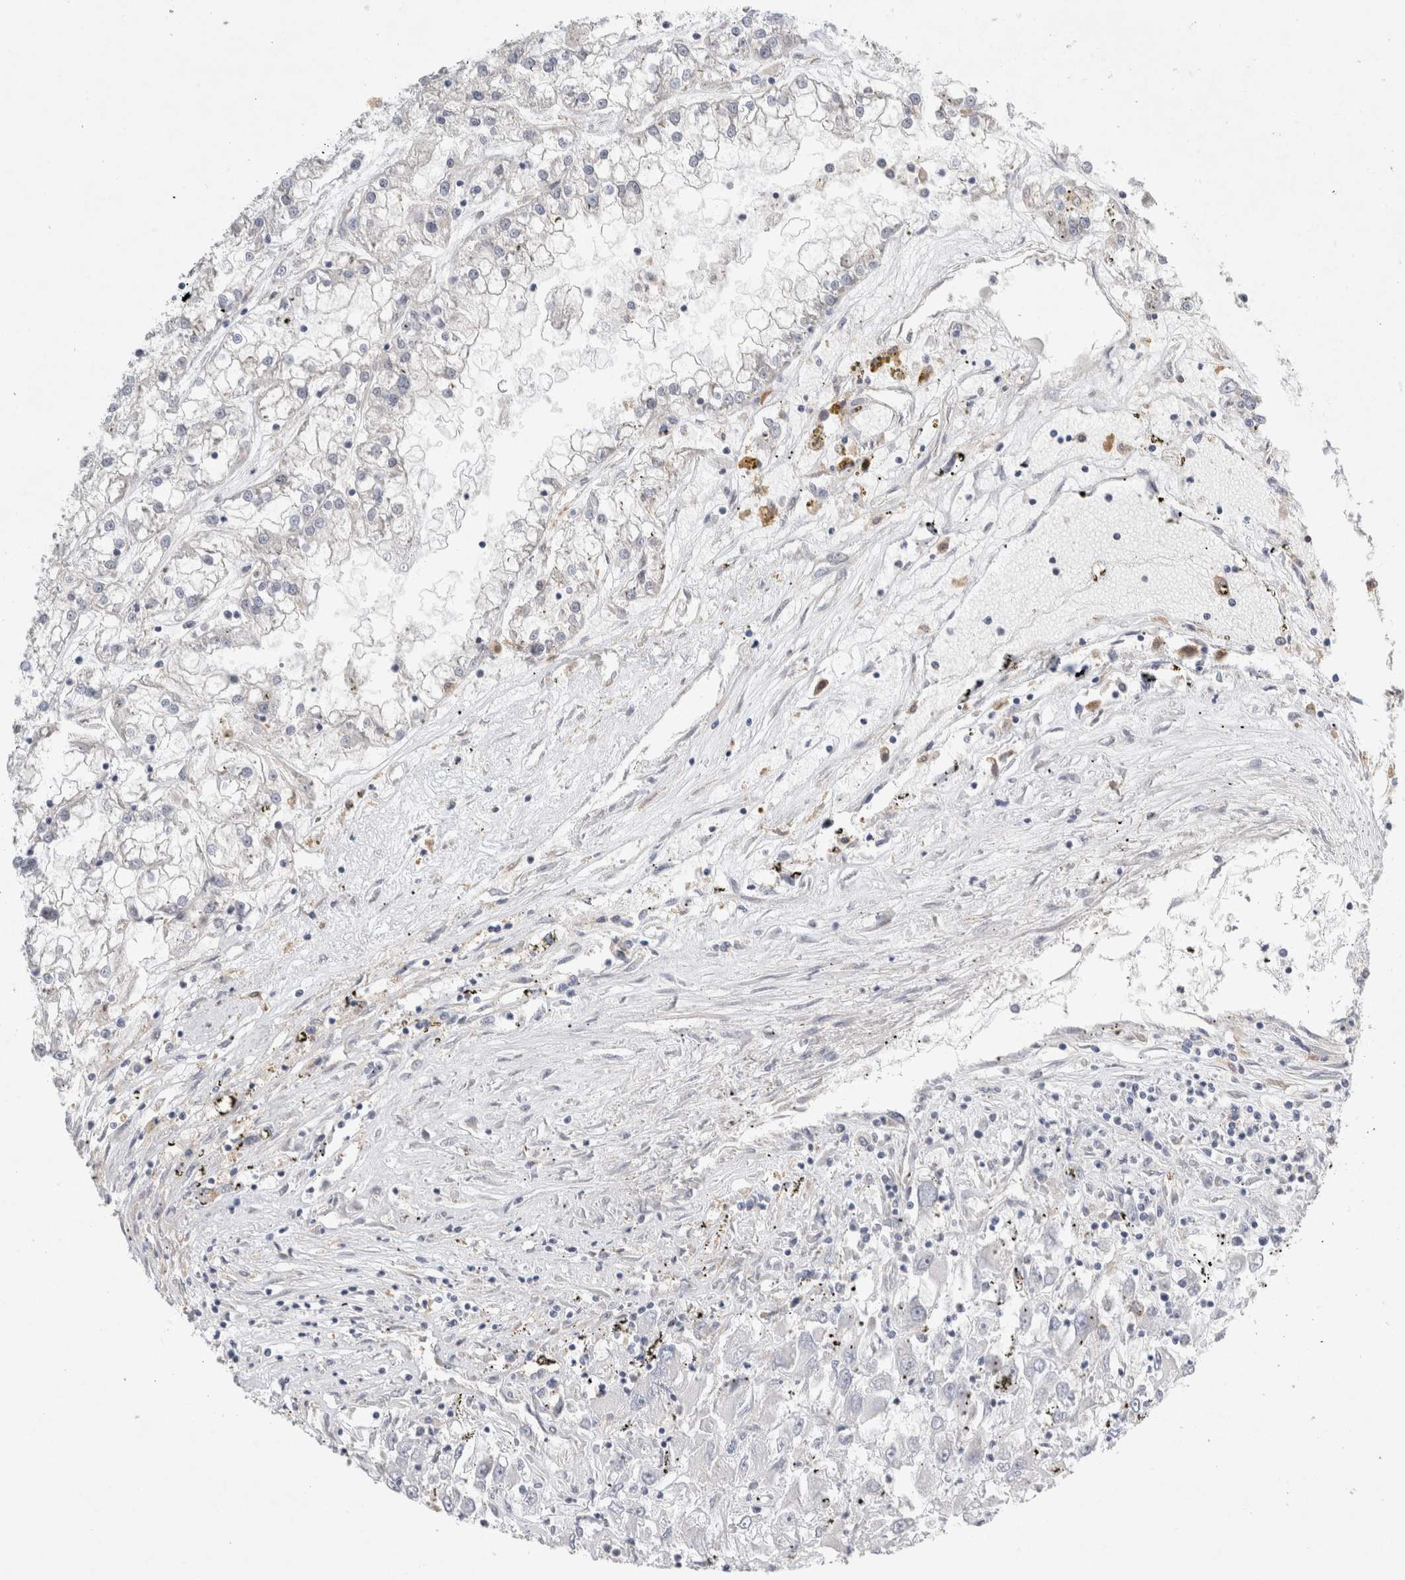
{"staining": {"intensity": "negative", "quantity": "none", "location": "none"}, "tissue": "renal cancer", "cell_type": "Tumor cells", "image_type": "cancer", "snomed": [{"axis": "morphology", "description": "Adenocarcinoma, NOS"}, {"axis": "topography", "description": "Kidney"}], "caption": "This histopathology image is of renal adenocarcinoma stained with immunohistochemistry (IHC) to label a protein in brown with the nuclei are counter-stained blue. There is no positivity in tumor cells.", "gene": "CDCA7L", "patient": {"sex": "female", "age": 52}}